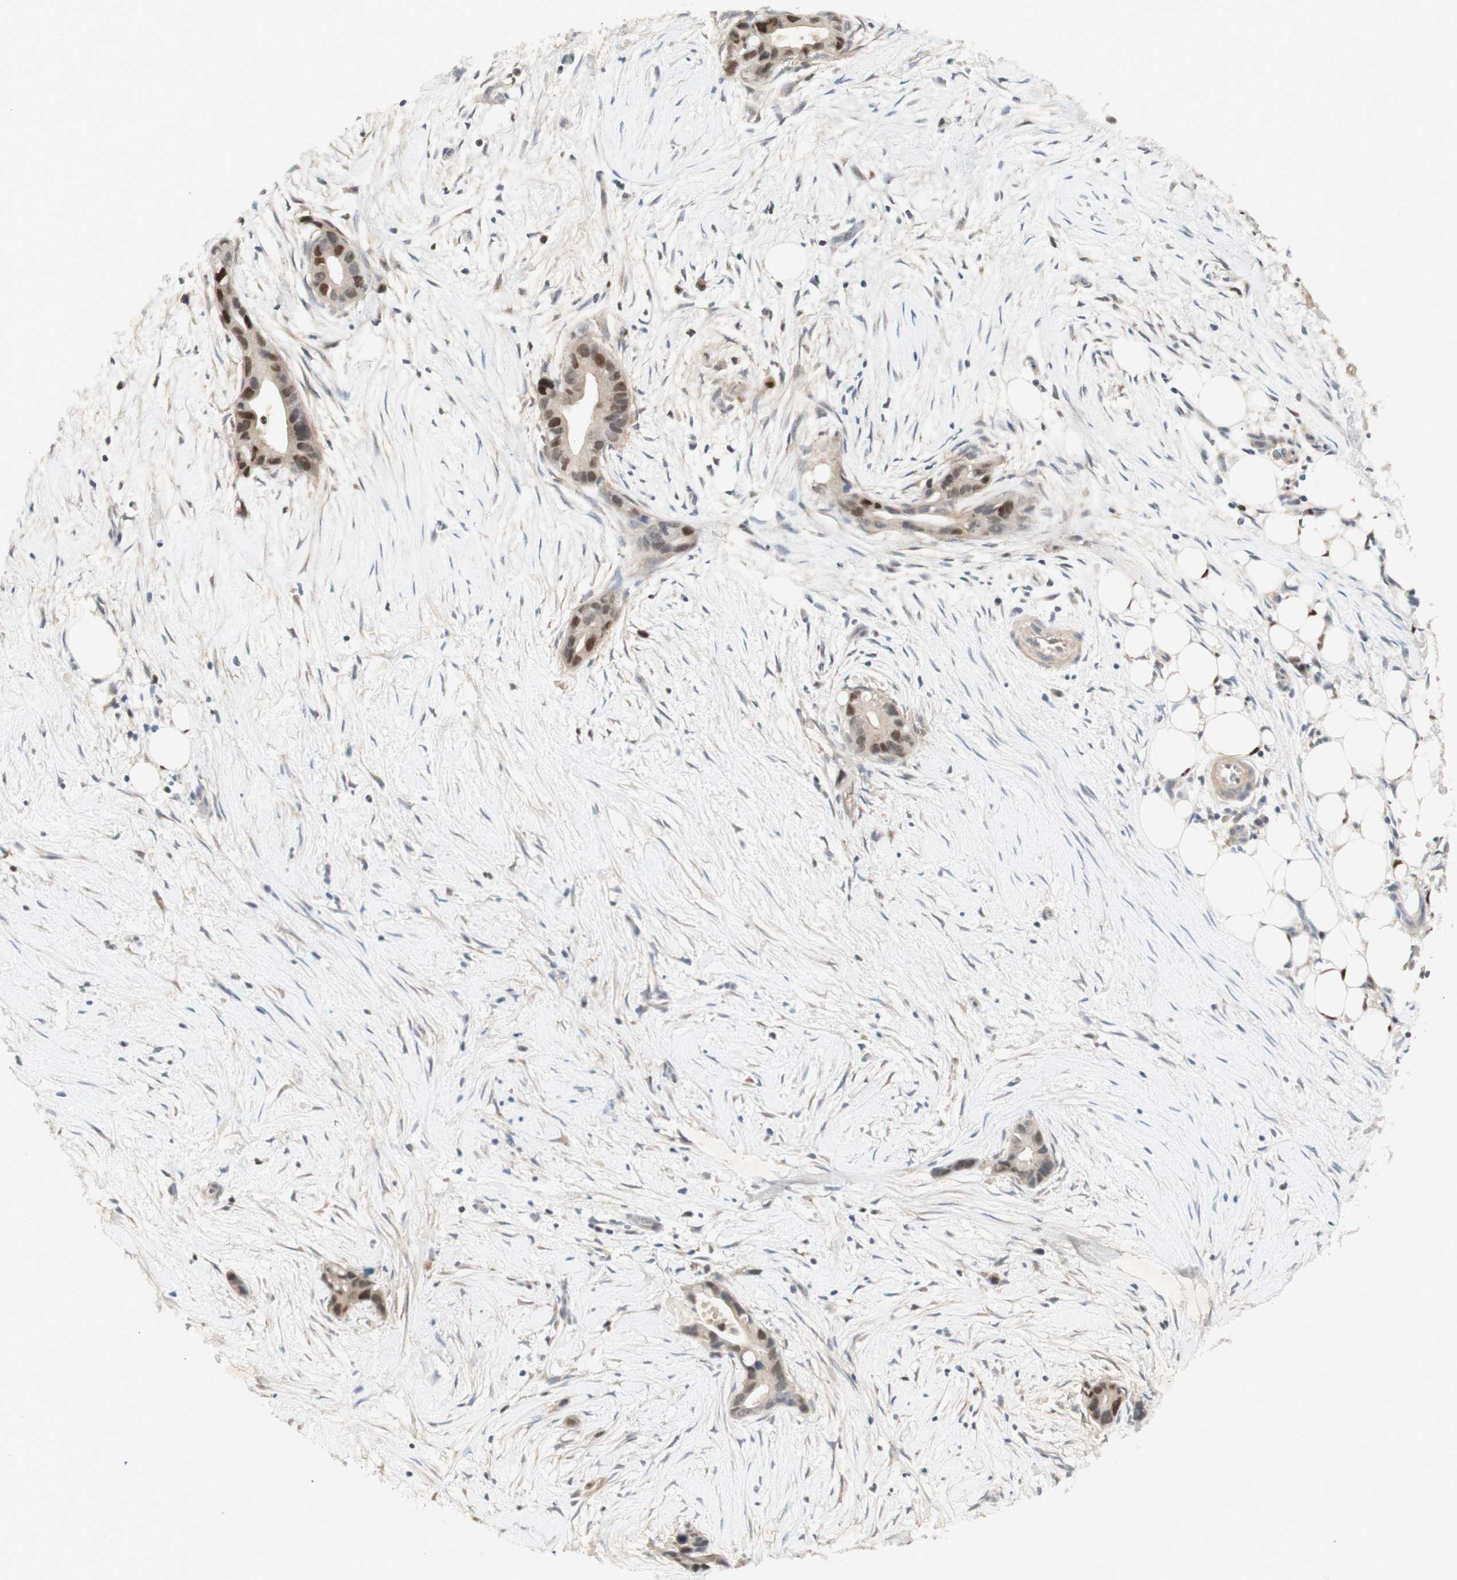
{"staining": {"intensity": "moderate", "quantity": ">75%", "location": "nuclear"}, "tissue": "liver cancer", "cell_type": "Tumor cells", "image_type": "cancer", "snomed": [{"axis": "morphology", "description": "Cholangiocarcinoma"}, {"axis": "topography", "description": "Liver"}], "caption": "Cholangiocarcinoma (liver) was stained to show a protein in brown. There is medium levels of moderate nuclear positivity in about >75% of tumor cells.", "gene": "RFNG", "patient": {"sex": "female", "age": 55}}